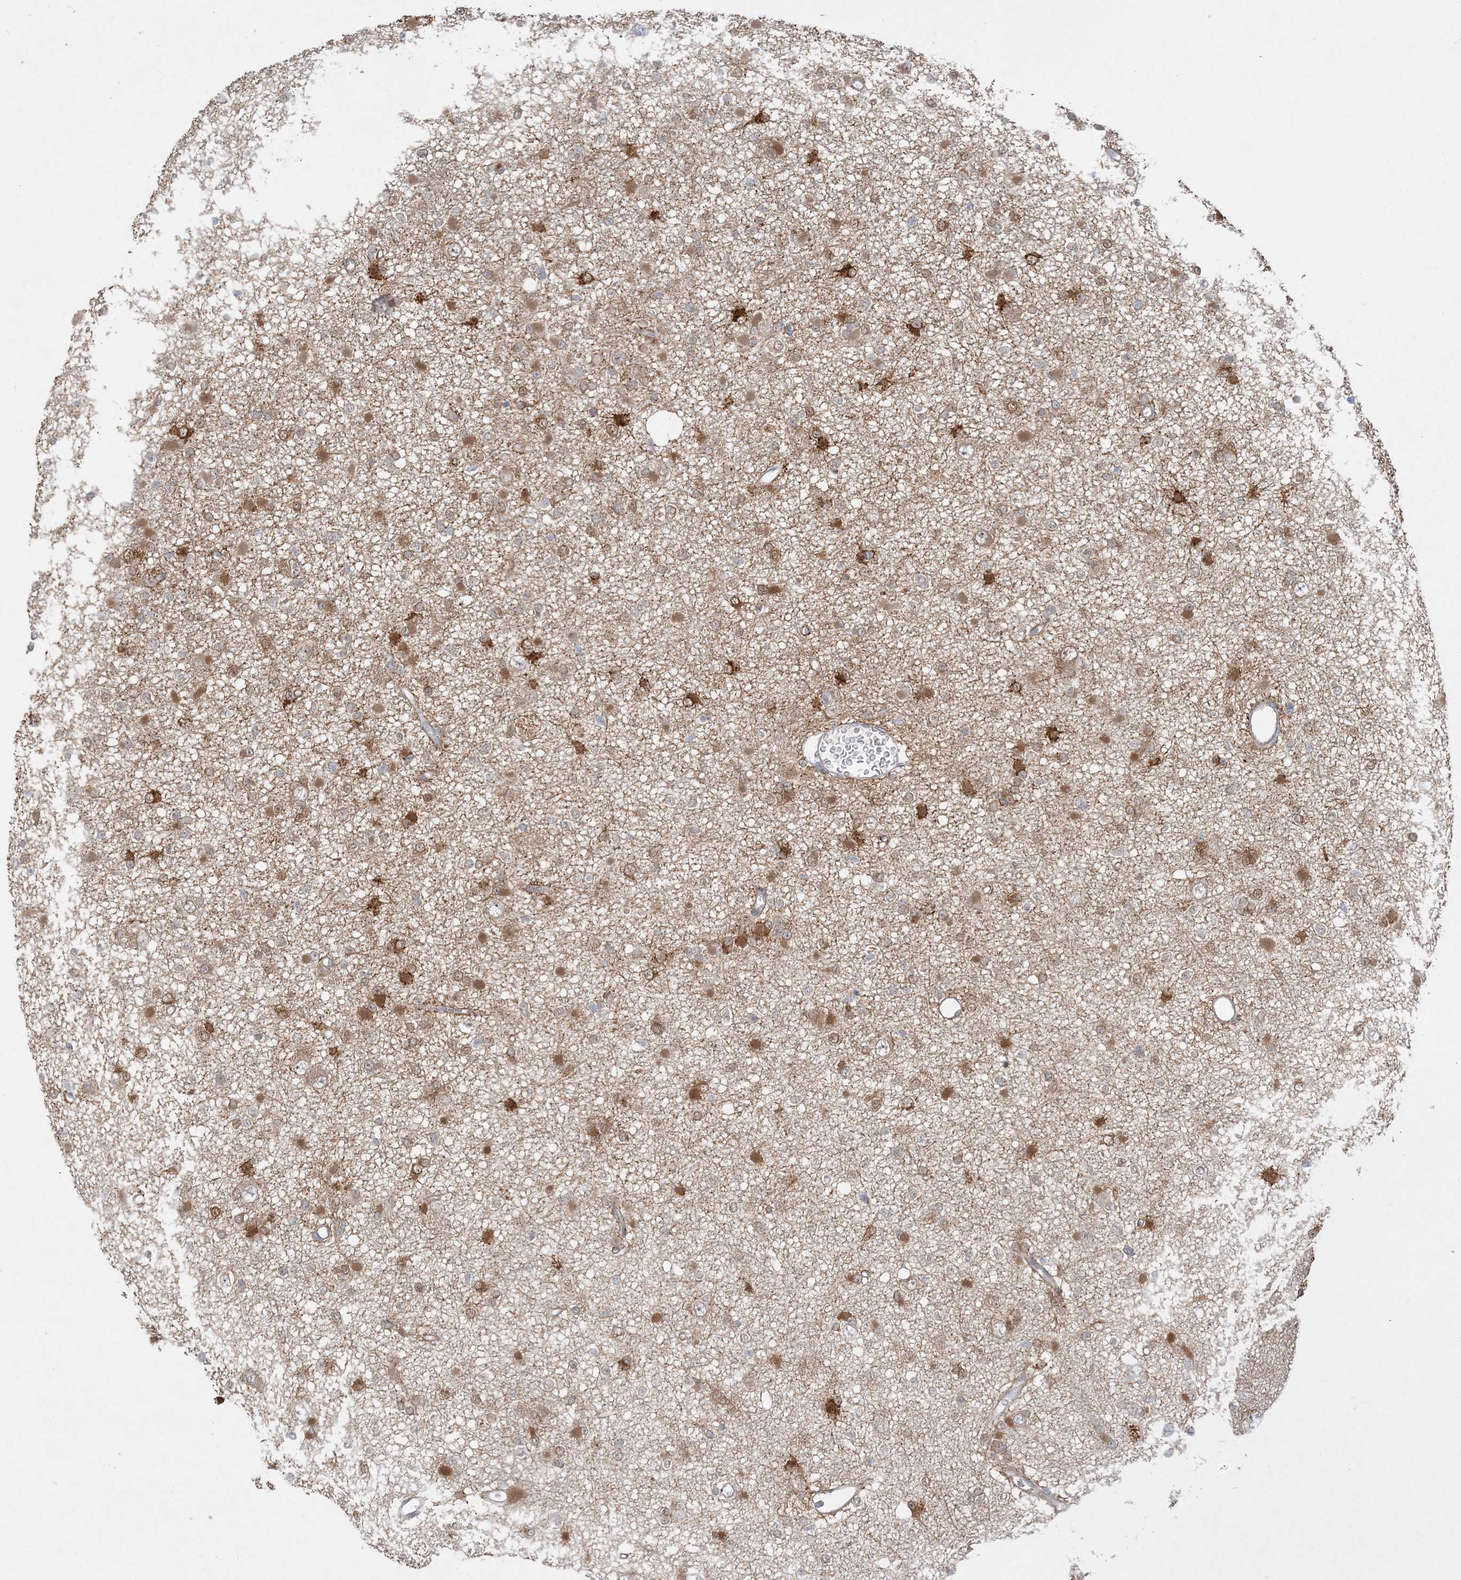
{"staining": {"intensity": "moderate", "quantity": "25%-75%", "location": "cytoplasmic/membranous"}, "tissue": "glioma", "cell_type": "Tumor cells", "image_type": "cancer", "snomed": [{"axis": "morphology", "description": "Glioma, malignant, Low grade"}, {"axis": "topography", "description": "Brain"}], "caption": "This image demonstrates IHC staining of human malignant glioma (low-grade), with medium moderate cytoplasmic/membranous staining in approximately 25%-75% of tumor cells.", "gene": "INPP1", "patient": {"sex": "female", "age": 22}}